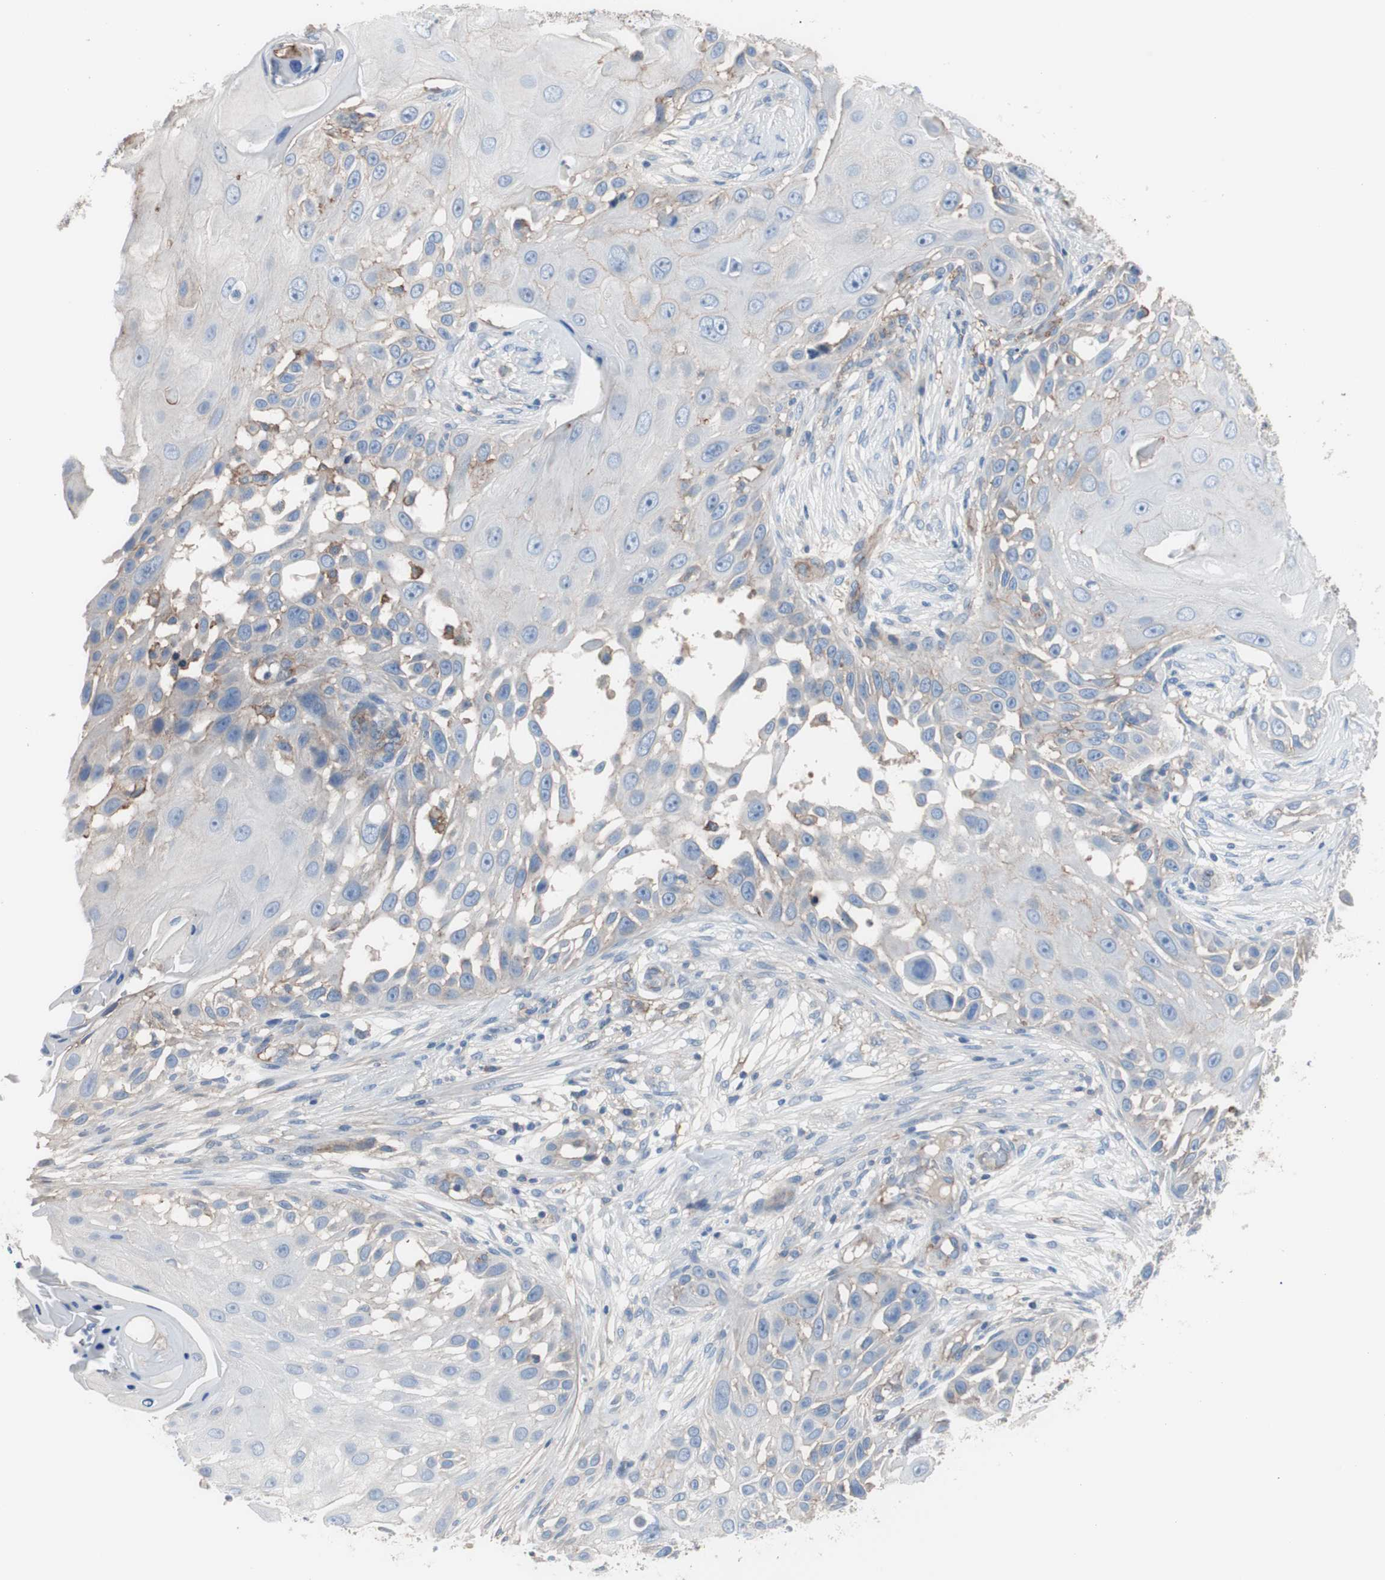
{"staining": {"intensity": "negative", "quantity": "none", "location": "none"}, "tissue": "skin cancer", "cell_type": "Tumor cells", "image_type": "cancer", "snomed": [{"axis": "morphology", "description": "Squamous cell carcinoma, NOS"}, {"axis": "topography", "description": "Skin"}], "caption": "This is an immunohistochemistry (IHC) image of human skin squamous cell carcinoma. There is no positivity in tumor cells.", "gene": "CD81", "patient": {"sex": "female", "age": 44}}